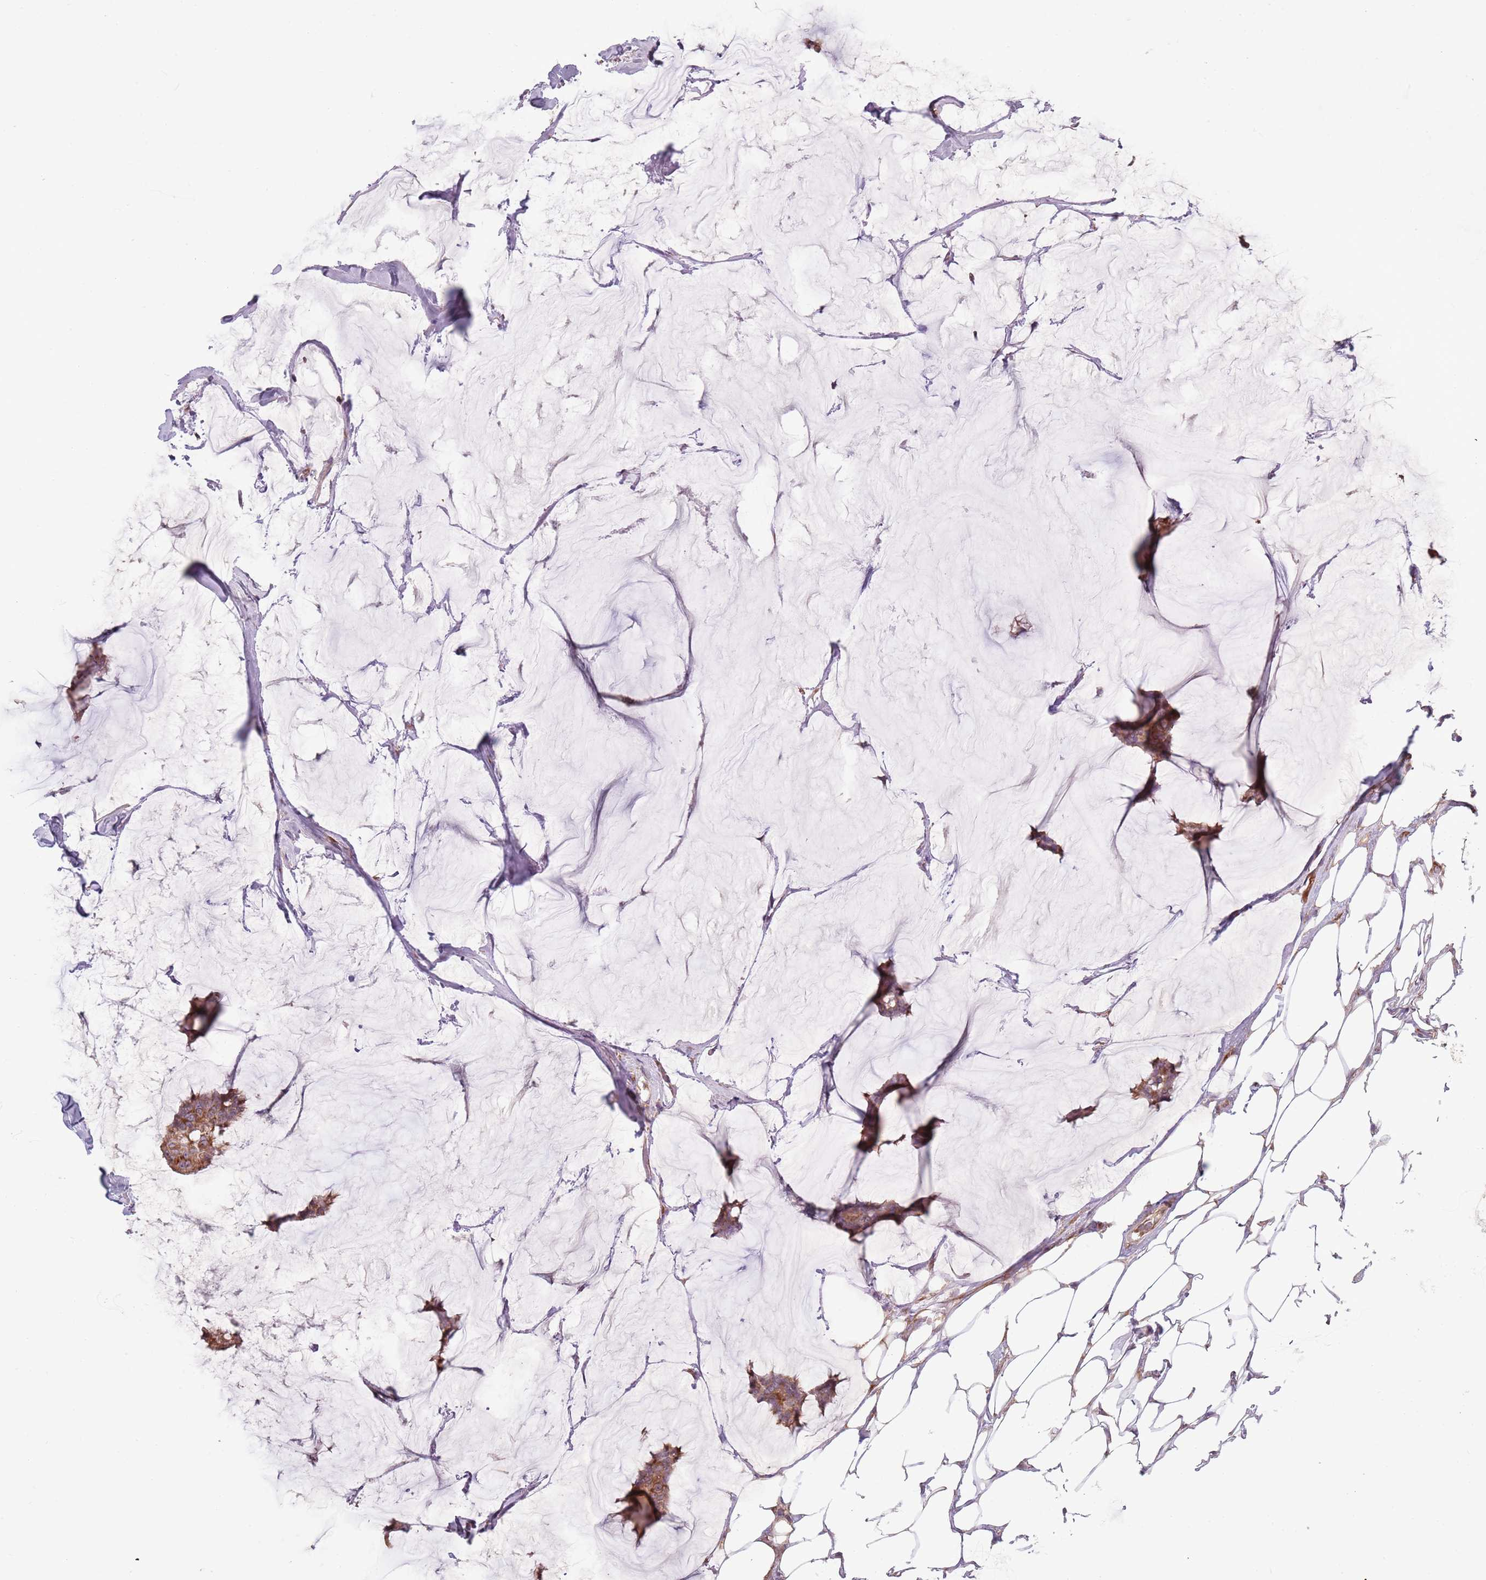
{"staining": {"intensity": "moderate", "quantity": ">75%", "location": "cytoplasmic/membranous"}, "tissue": "breast cancer", "cell_type": "Tumor cells", "image_type": "cancer", "snomed": [{"axis": "morphology", "description": "Duct carcinoma"}, {"axis": "topography", "description": "Breast"}], "caption": "Human breast cancer (infiltrating ductal carcinoma) stained with a protein marker displays moderate staining in tumor cells.", "gene": "RPL17-C18orf32", "patient": {"sex": "female", "age": 93}}